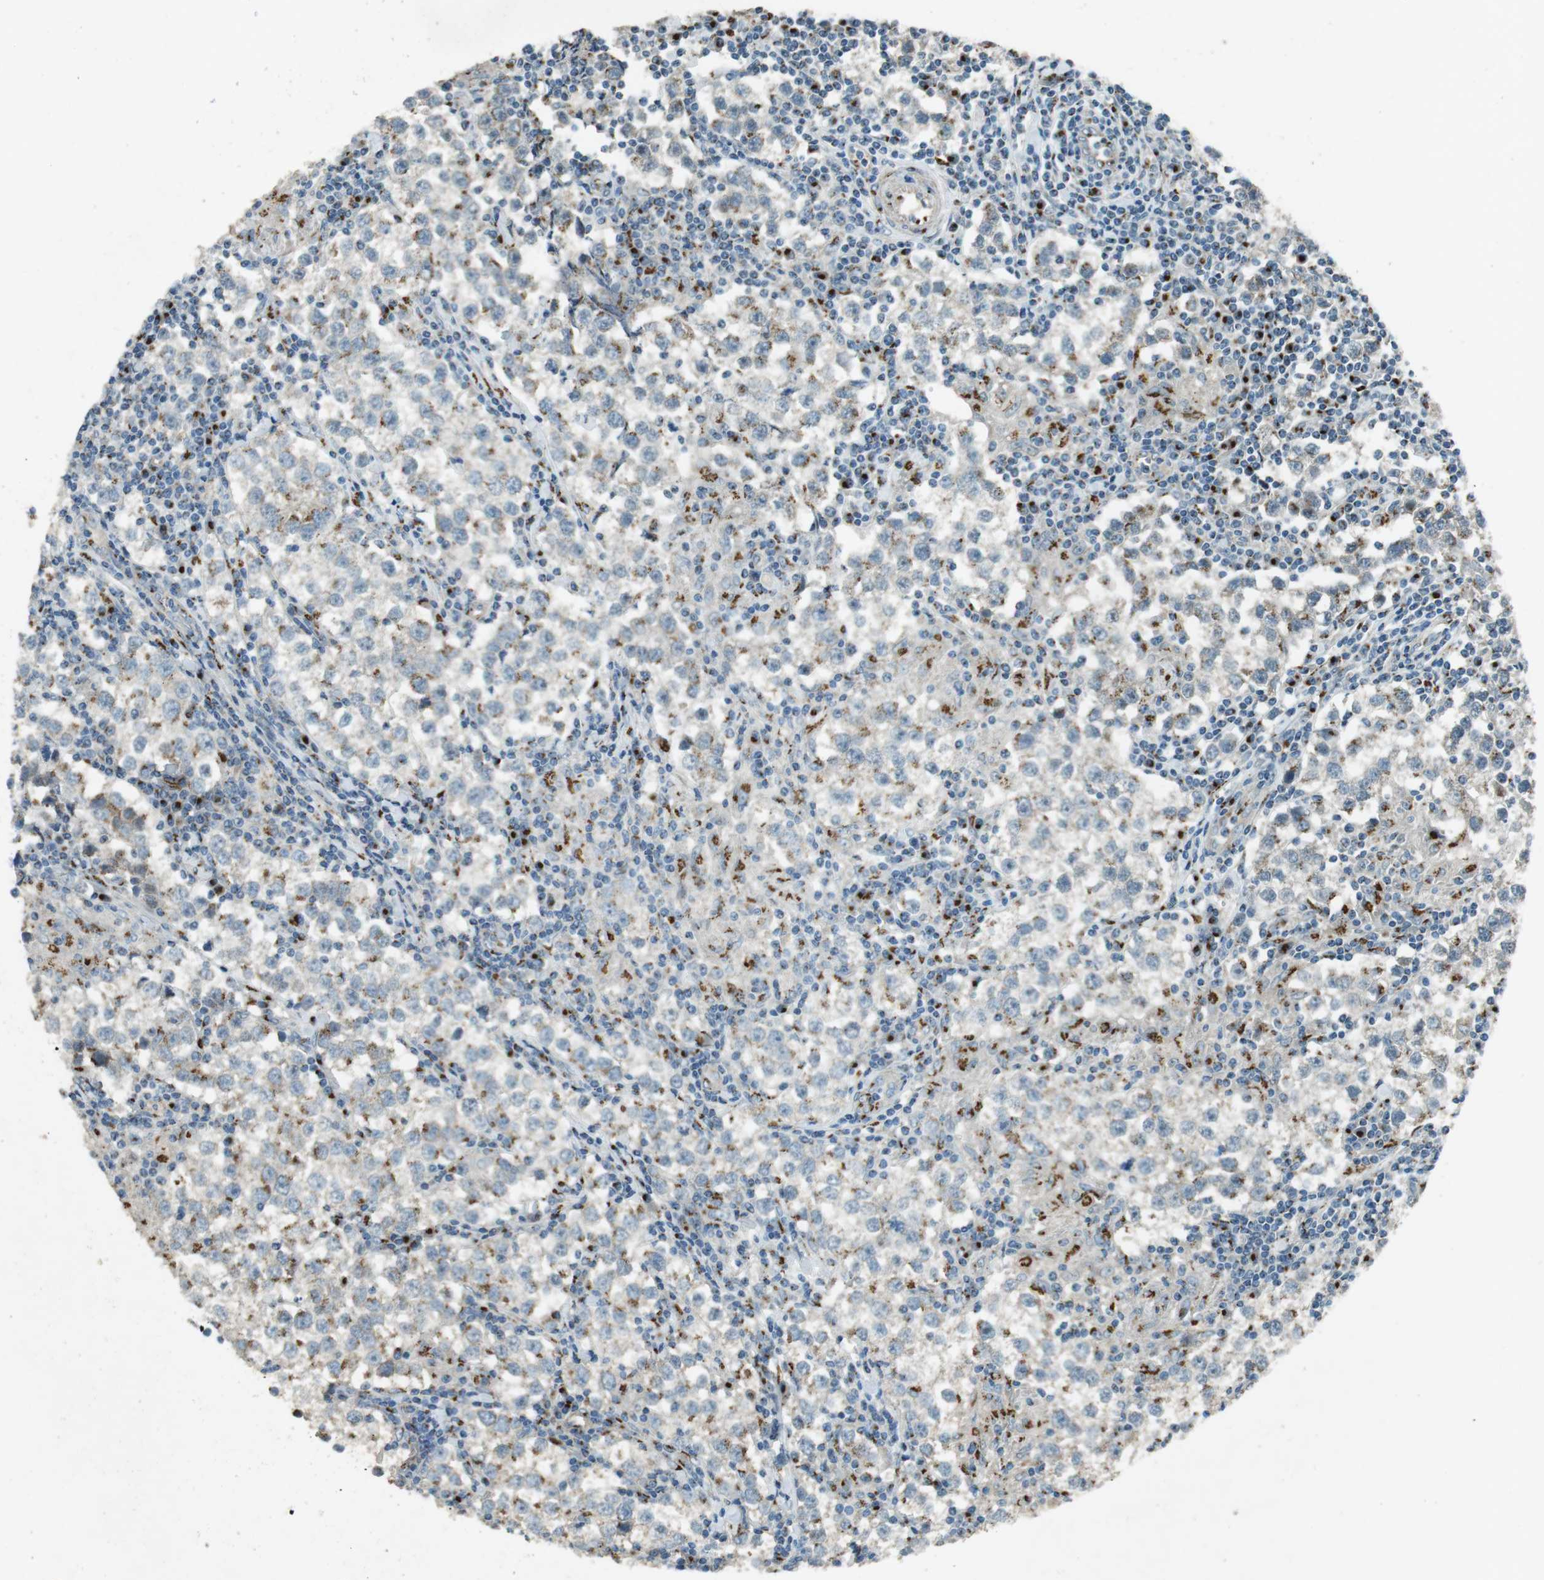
{"staining": {"intensity": "moderate", "quantity": "<25%", "location": "cytoplasmic/membranous"}, "tissue": "testis cancer", "cell_type": "Tumor cells", "image_type": "cancer", "snomed": [{"axis": "morphology", "description": "Seminoma, NOS"}, {"axis": "morphology", "description": "Carcinoma, Embryonal, NOS"}, {"axis": "topography", "description": "Testis"}], "caption": "Protein analysis of embryonal carcinoma (testis) tissue demonstrates moderate cytoplasmic/membranous staining in about <25% of tumor cells.", "gene": "TMEM115", "patient": {"sex": "male", "age": 36}}